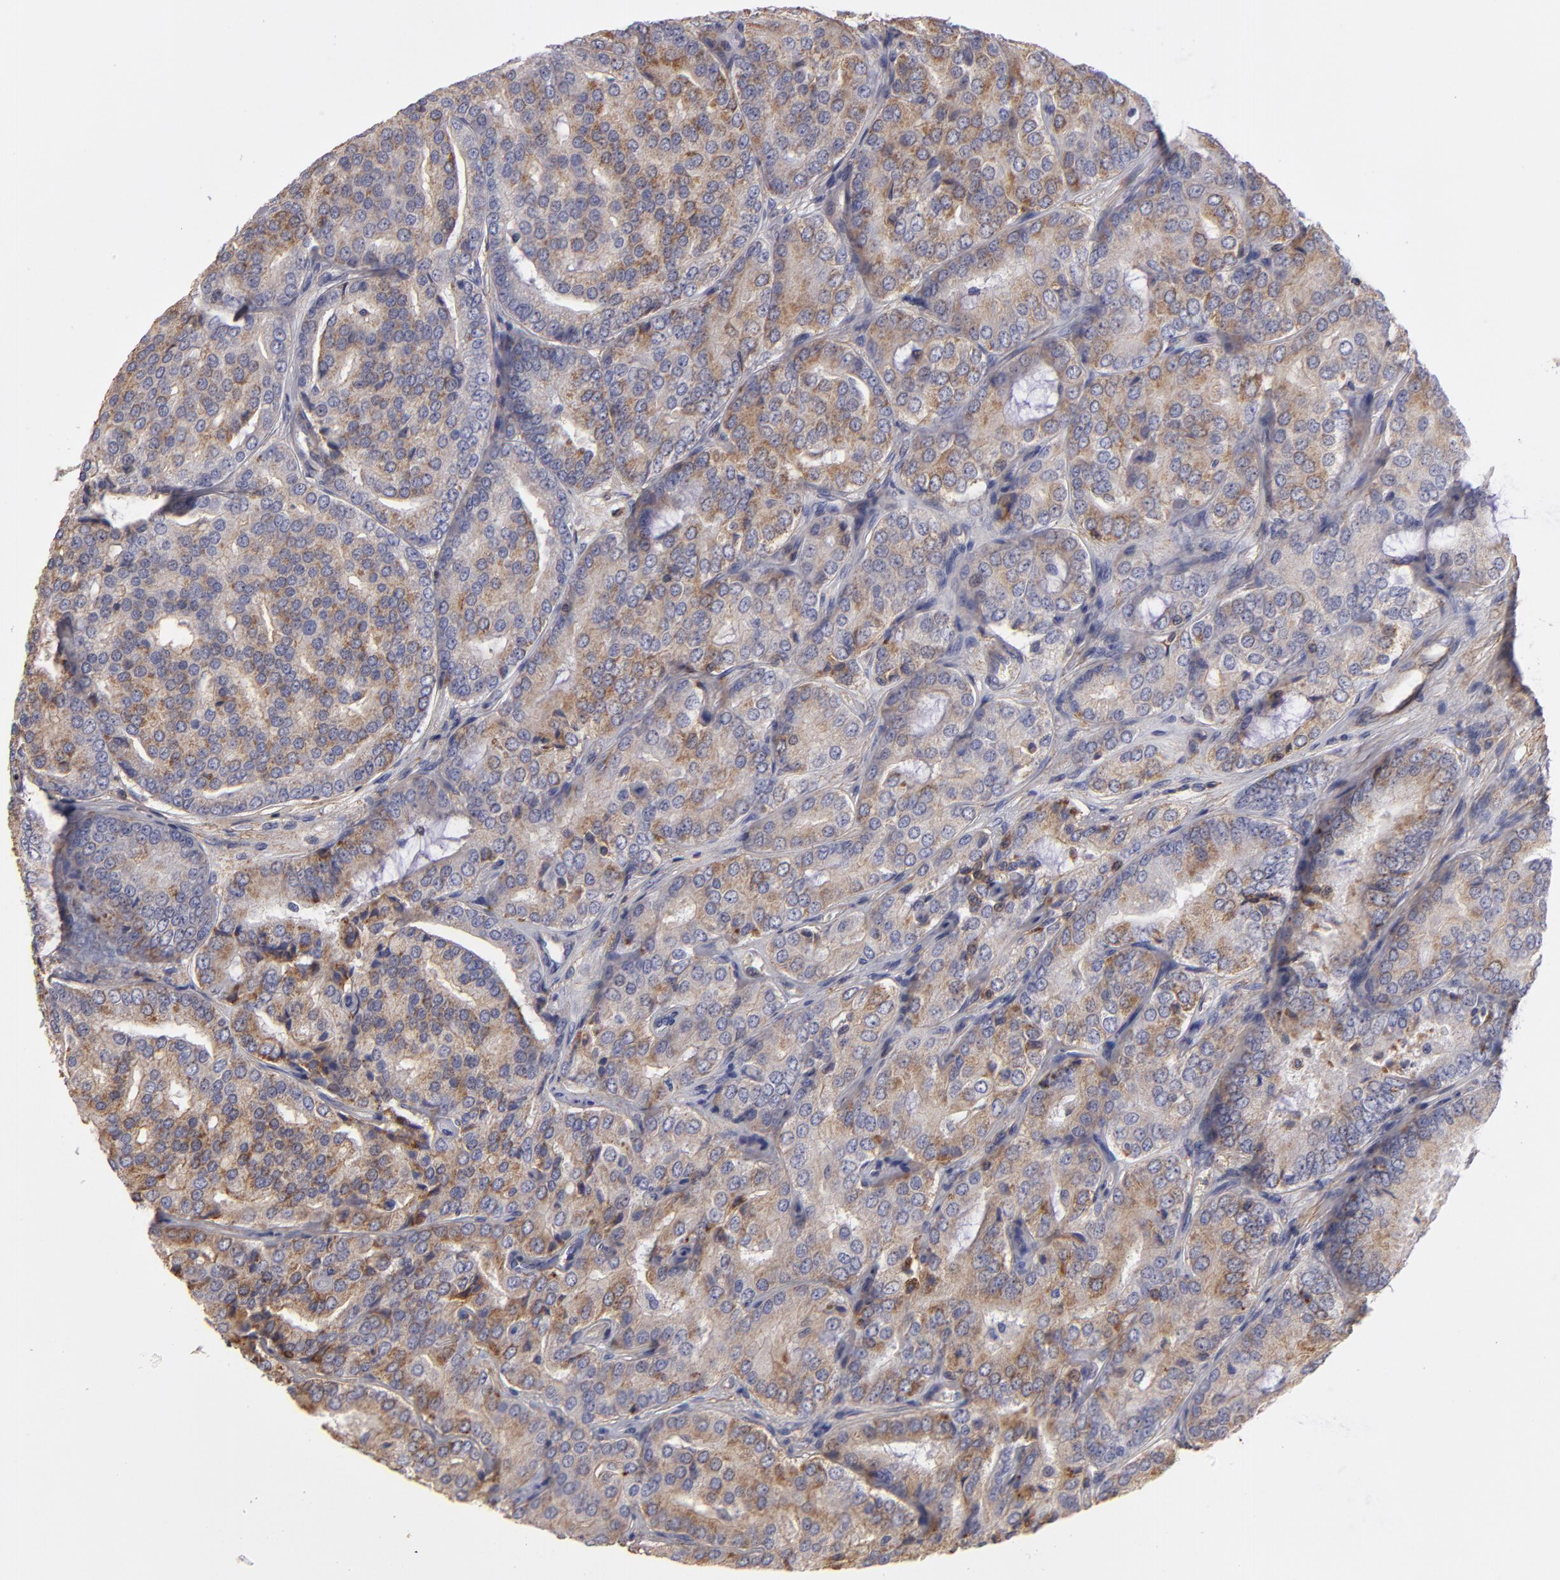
{"staining": {"intensity": "moderate", "quantity": ">75%", "location": "cytoplasmic/membranous"}, "tissue": "prostate cancer", "cell_type": "Tumor cells", "image_type": "cancer", "snomed": [{"axis": "morphology", "description": "Adenocarcinoma, High grade"}, {"axis": "topography", "description": "Prostate"}], "caption": "Immunohistochemistry (IHC) micrograph of neoplastic tissue: human high-grade adenocarcinoma (prostate) stained using IHC shows medium levels of moderate protein expression localized specifically in the cytoplasmic/membranous of tumor cells, appearing as a cytoplasmic/membranous brown color.", "gene": "ABCB1", "patient": {"sex": "male", "age": 64}}